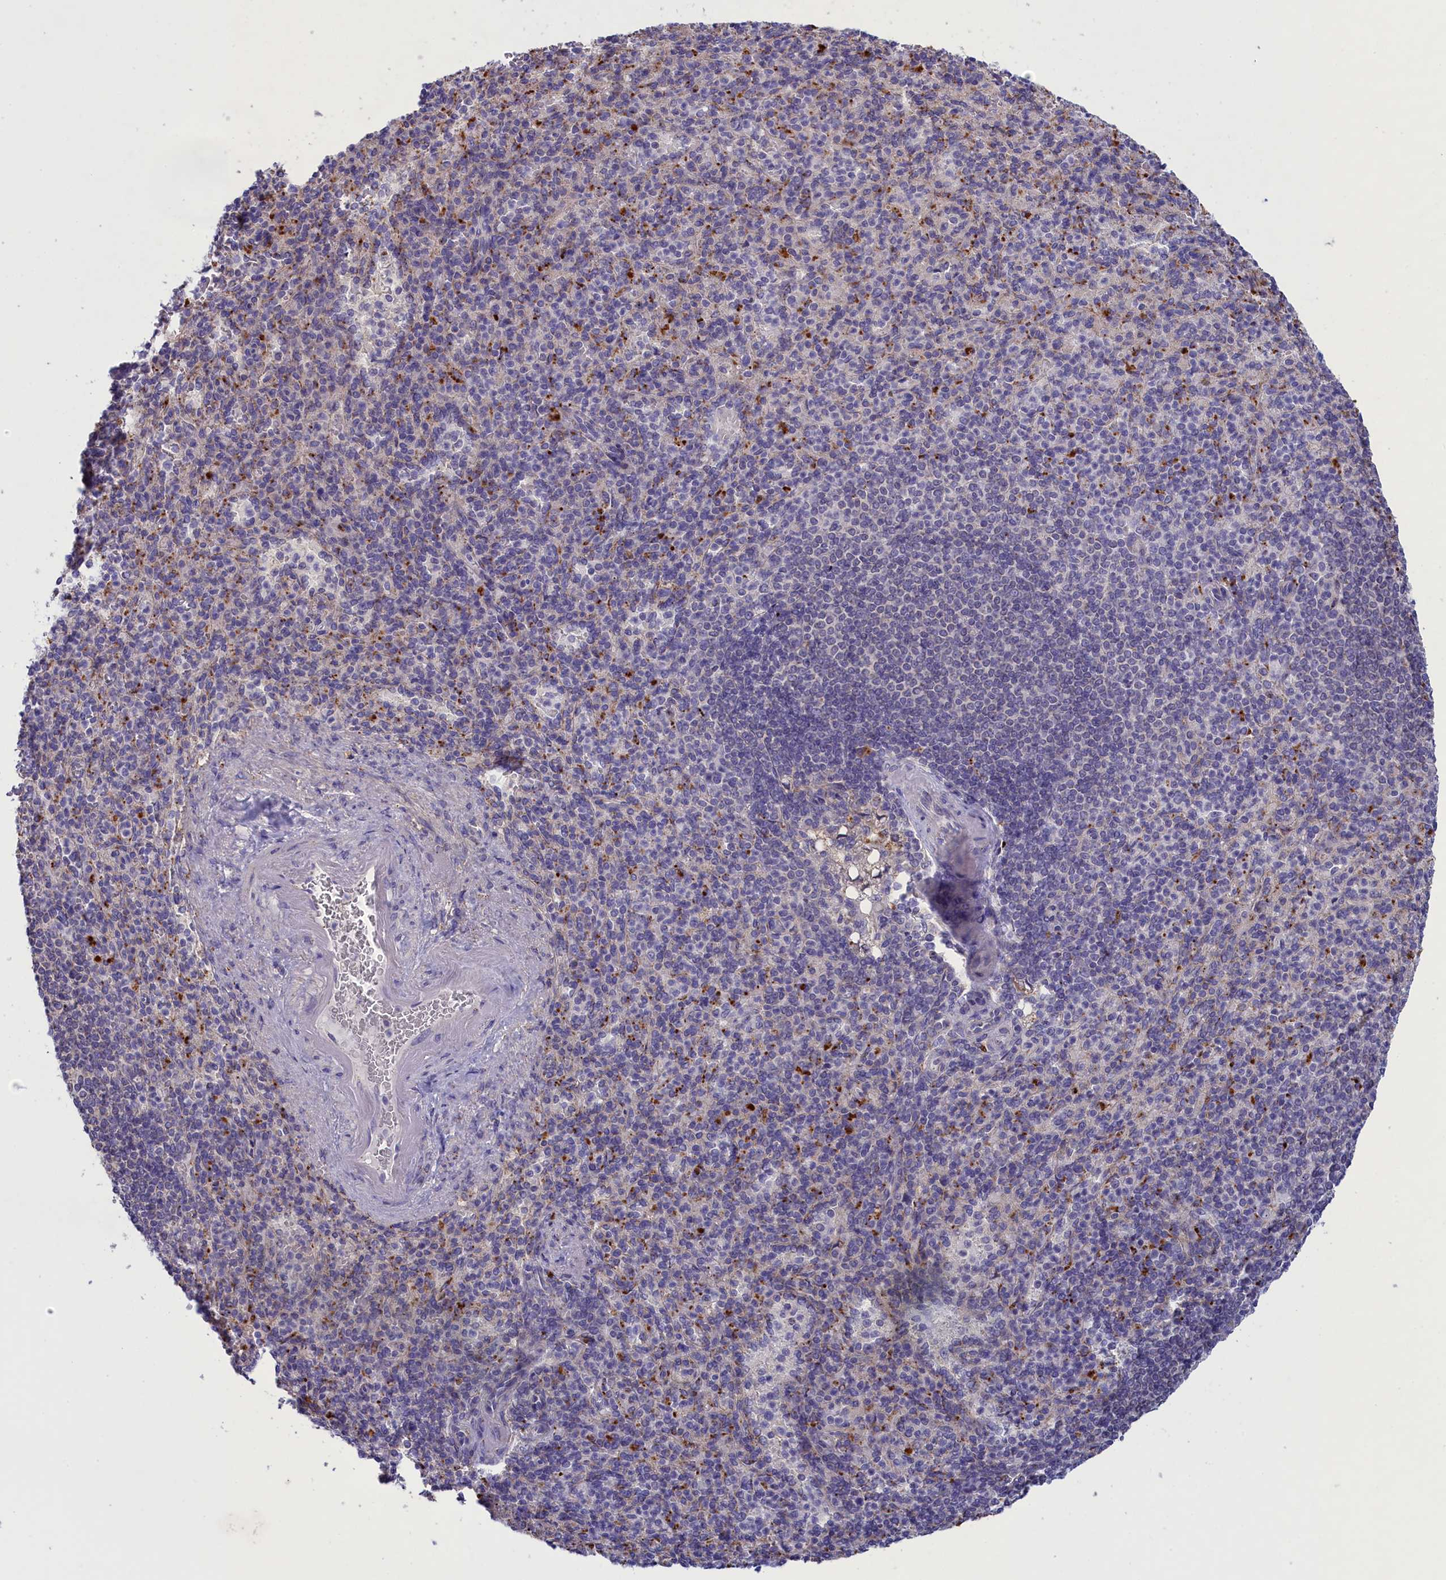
{"staining": {"intensity": "negative", "quantity": "none", "location": "none"}, "tissue": "spleen", "cell_type": "Cells in red pulp", "image_type": "normal", "snomed": [{"axis": "morphology", "description": "Normal tissue, NOS"}, {"axis": "topography", "description": "Spleen"}], "caption": "This is an immunohistochemistry histopathology image of unremarkable human spleen. There is no expression in cells in red pulp.", "gene": "WDR6", "patient": {"sex": "female", "age": 74}}